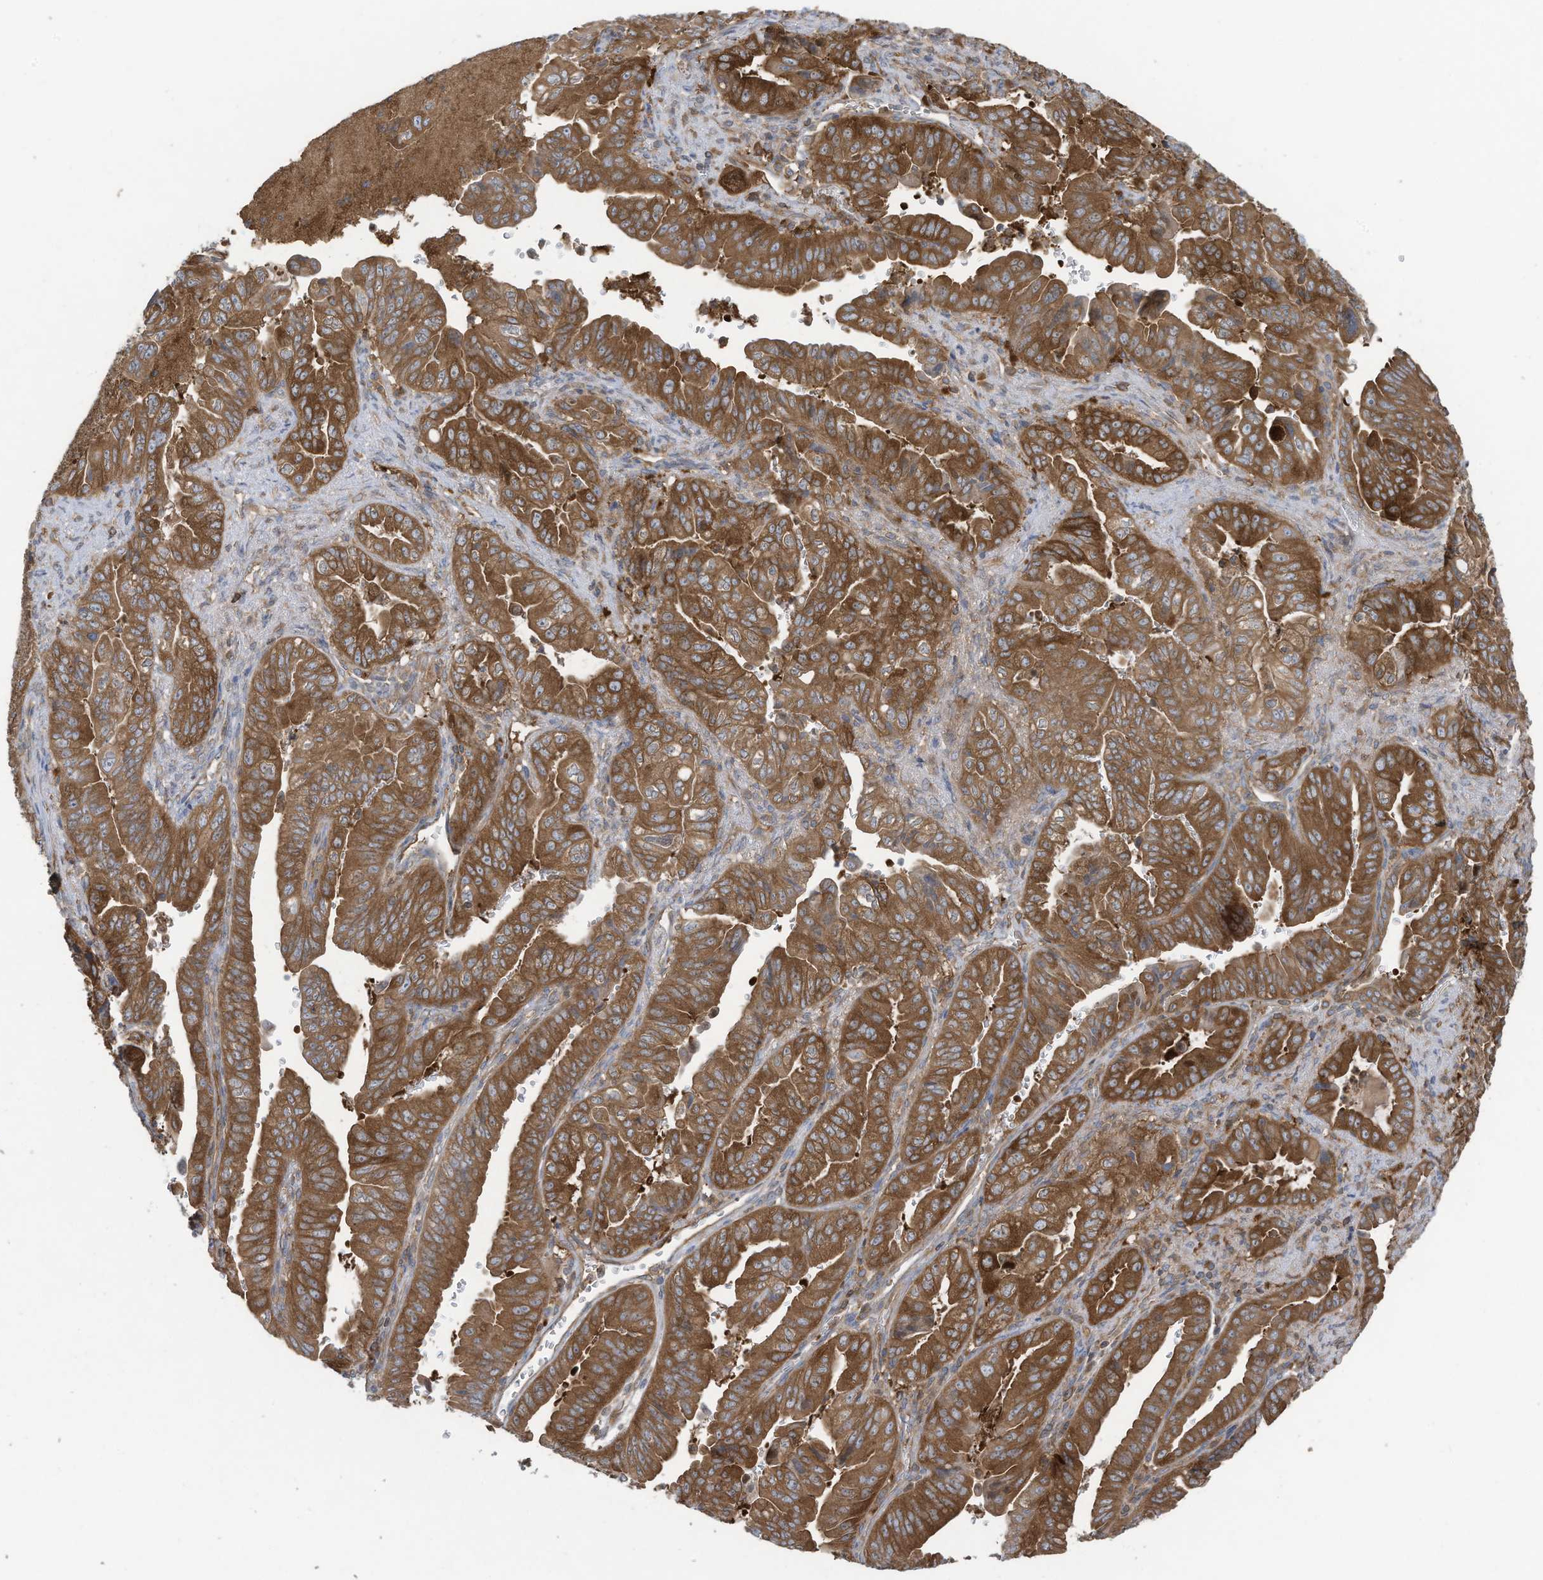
{"staining": {"intensity": "moderate", "quantity": ">75%", "location": "cytoplasmic/membranous"}, "tissue": "pancreatic cancer", "cell_type": "Tumor cells", "image_type": "cancer", "snomed": [{"axis": "morphology", "description": "Adenocarcinoma, NOS"}, {"axis": "topography", "description": "Pancreas"}], "caption": "Protein expression analysis of pancreatic cancer (adenocarcinoma) exhibits moderate cytoplasmic/membranous expression in about >75% of tumor cells.", "gene": "OLA1", "patient": {"sex": "male", "age": 70}}